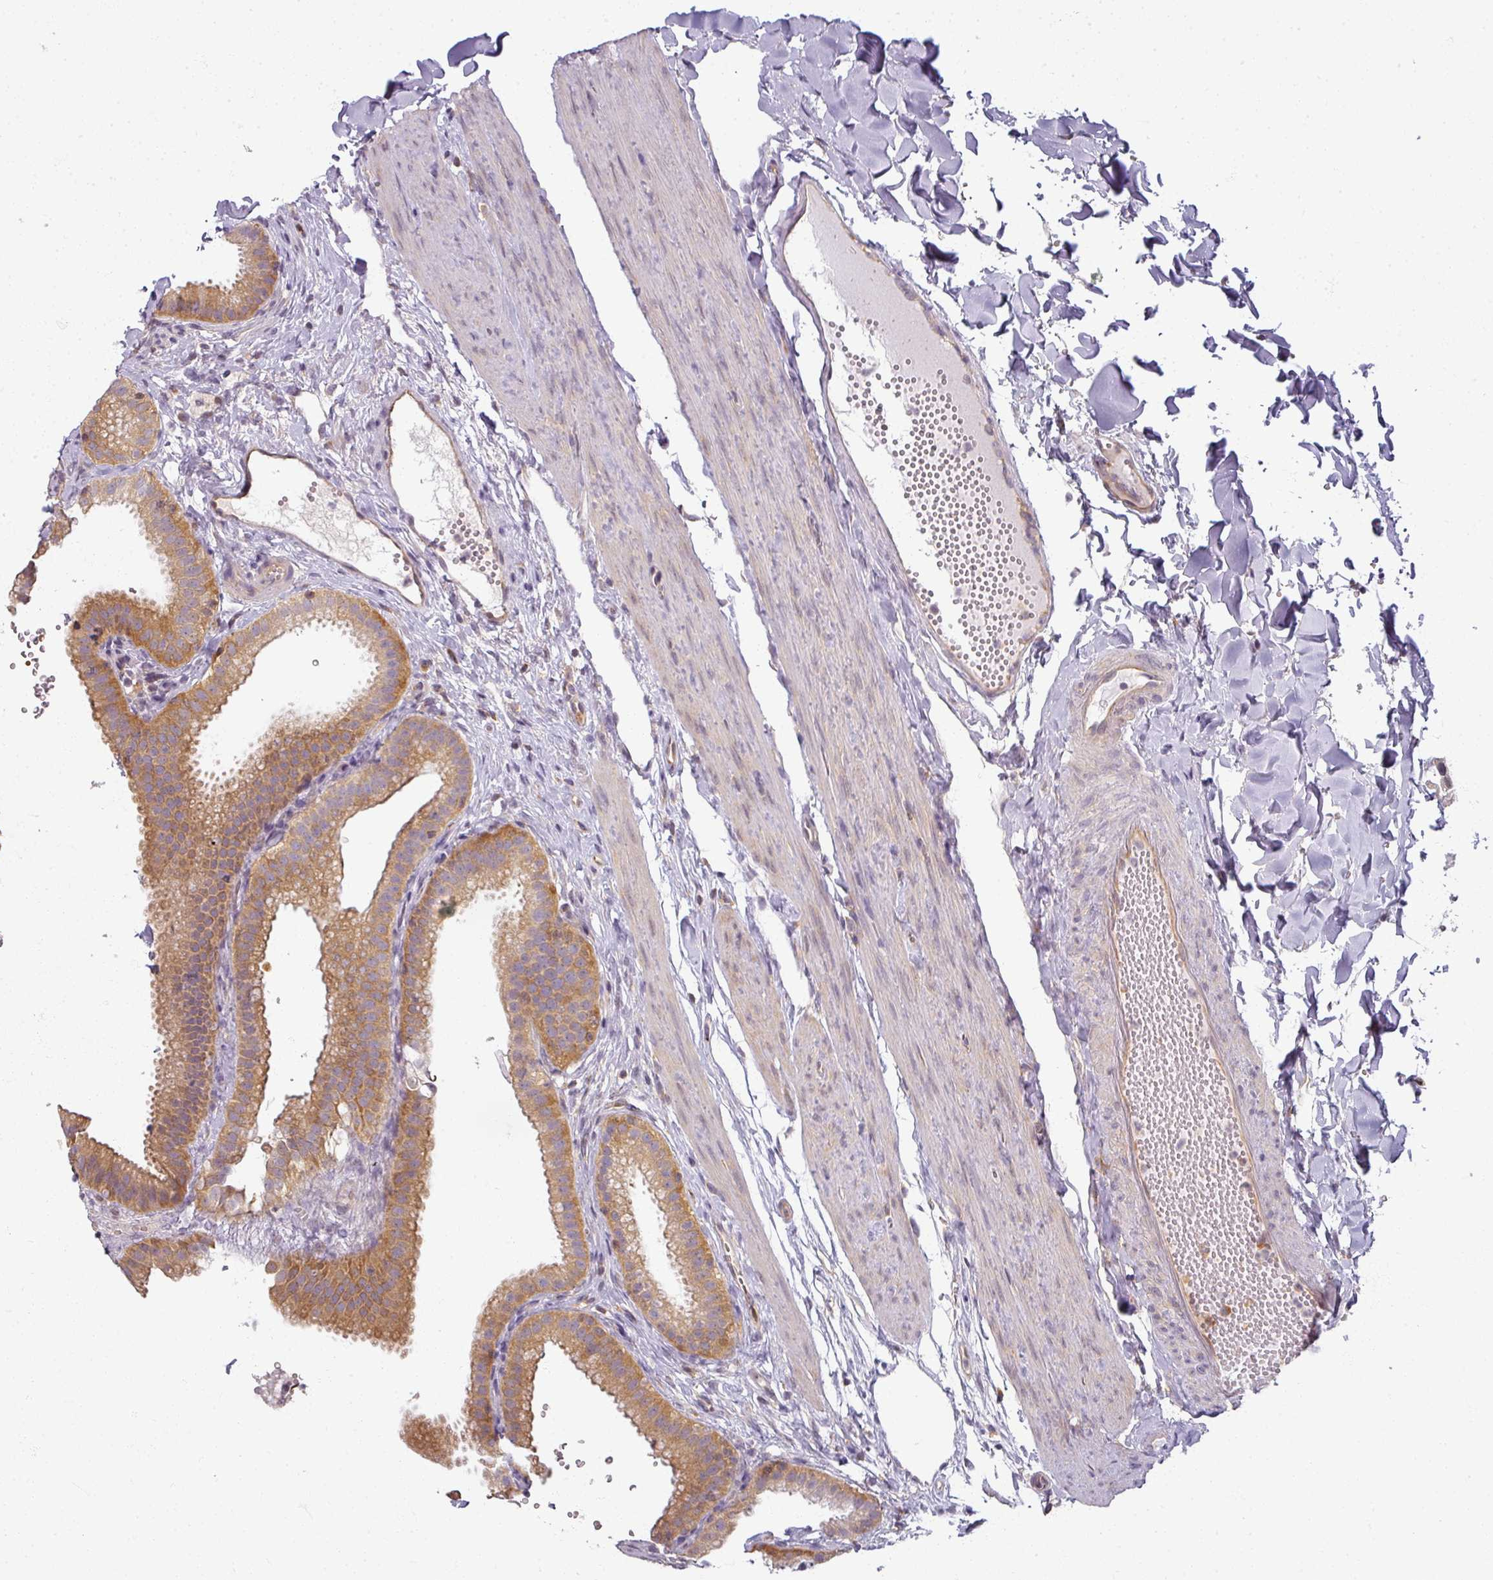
{"staining": {"intensity": "moderate", "quantity": ">75%", "location": "cytoplasmic/membranous"}, "tissue": "gallbladder", "cell_type": "Glandular cells", "image_type": "normal", "snomed": [{"axis": "morphology", "description": "Normal tissue, NOS"}, {"axis": "topography", "description": "Gallbladder"}], "caption": "This is an image of IHC staining of benign gallbladder, which shows moderate positivity in the cytoplasmic/membranous of glandular cells.", "gene": "AGPAT4", "patient": {"sex": "female", "age": 61}}